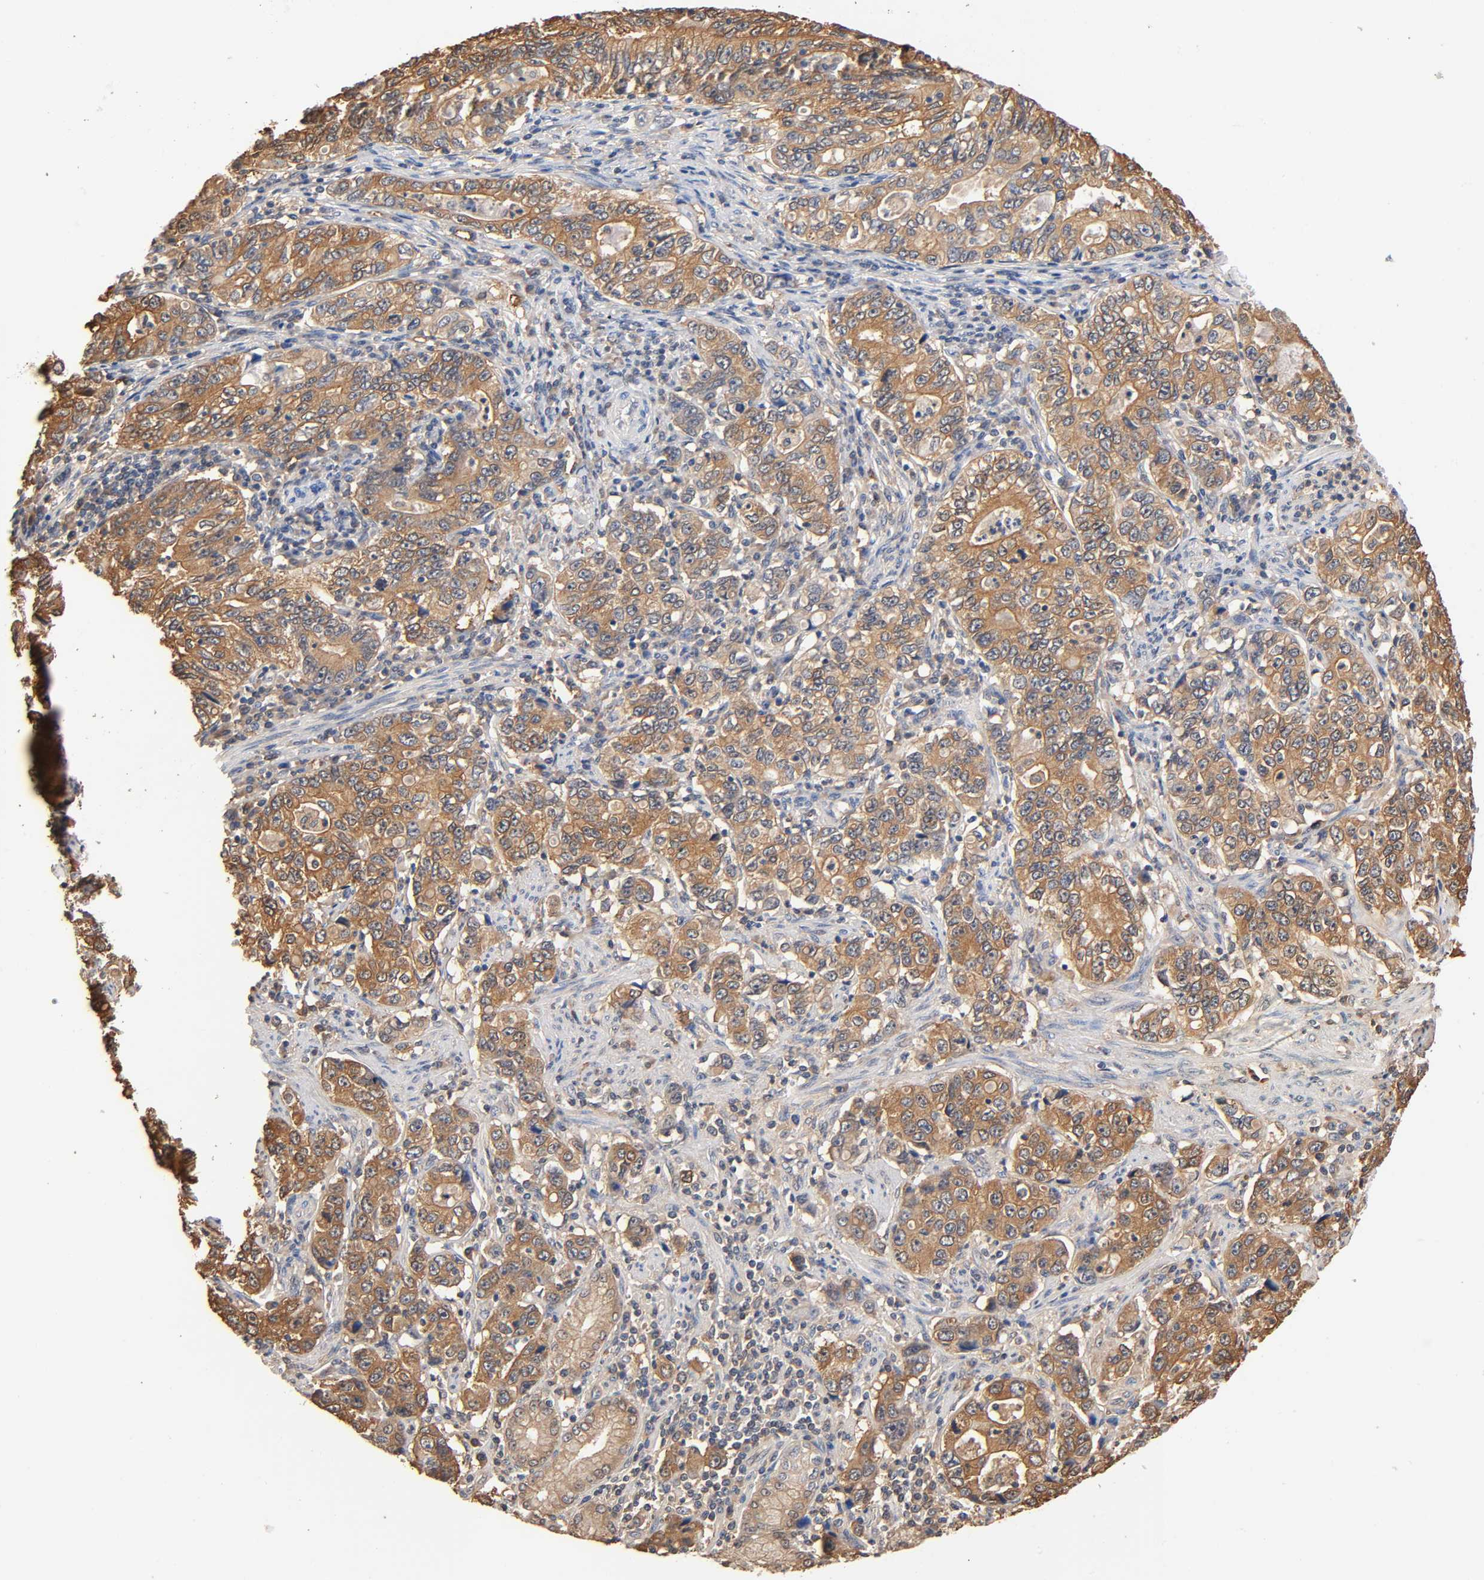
{"staining": {"intensity": "strong", "quantity": ">75%", "location": "cytoplasmic/membranous"}, "tissue": "stomach cancer", "cell_type": "Tumor cells", "image_type": "cancer", "snomed": [{"axis": "morphology", "description": "Adenocarcinoma, NOS"}, {"axis": "topography", "description": "Stomach, lower"}], "caption": "A photomicrograph of stomach cancer (adenocarcinoma) stained for a protein demonstrates strong cytoplasmic/membranous brown staining in tumor cells. (brown staining indicates protein expression, while blue staining denotes nuclei).", "gene": "ALDOA", "patient": {"sex": "female", "age": 72}}